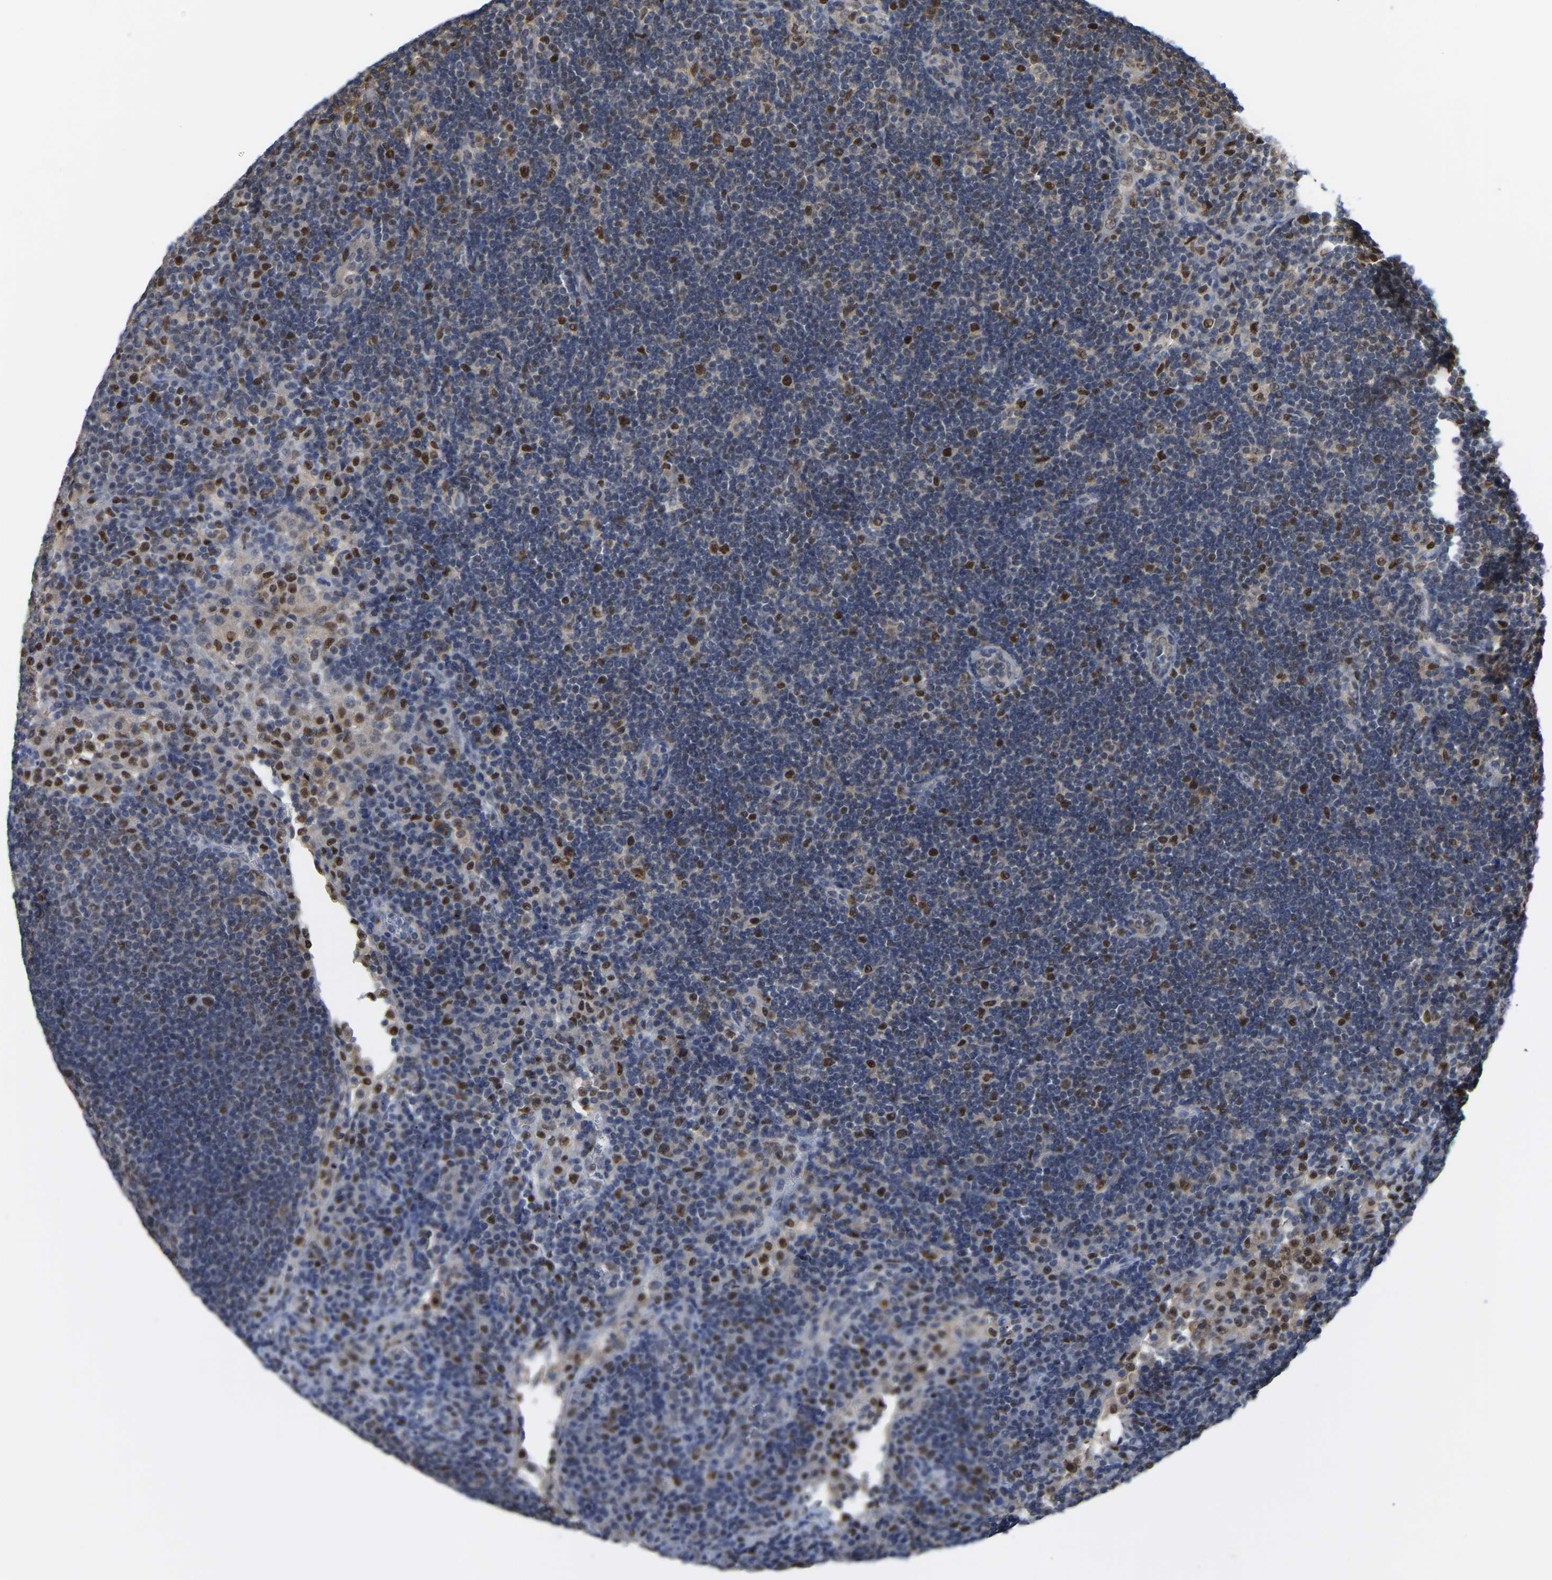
{"staining": {"intensity": "strong", "quantity": "<25%", "location": "nuclear"}, "tissue": "lymph node", "cell_type": "Non-germinal center cells", "image_type": "normal", "snomed": [{"axis": "morphology", "description": "Normal tissue, NOS"}, {"axis": "topography", "description": "Lymph node"}], "caption": "Immunohistochemistry (IHC) image of unremarkable lymph node: human lymph node stained using immunohistochemistry (IHC) reveals medium levels of strong protein expression localized specifically in the nuclear of non-germinal center cells, appearing as a nuclear brown color.", "gene": "KLRG2", "patient": {"sex": "female", "age": 53}}